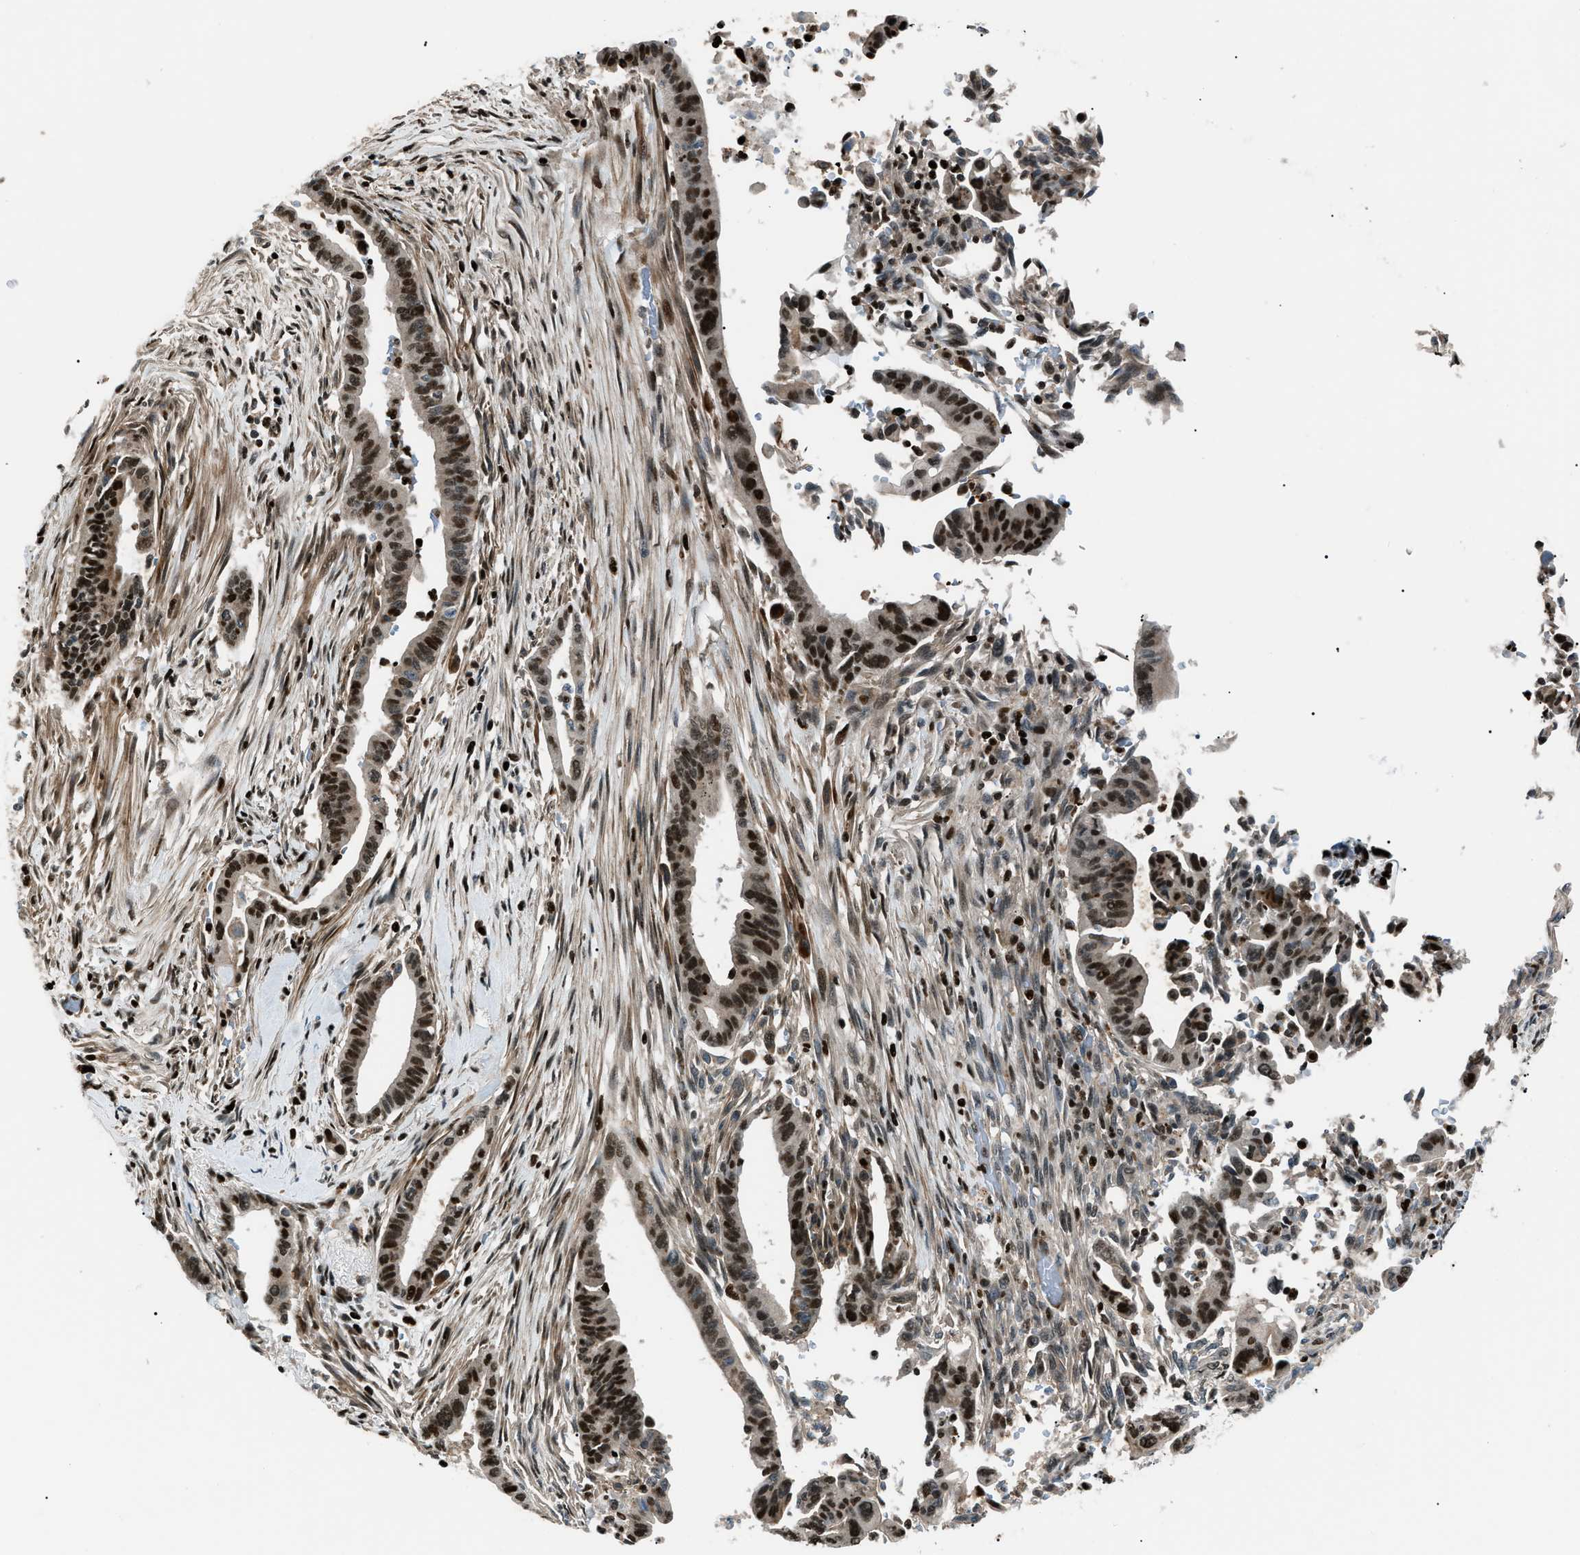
{"staining": {"intensity": "strong", "quantity": ">75%", "location": "nuclear"}, "tissue": "pancreatic cancer", "cell_type": "Tumor cells", "image_type": "cancer", "snomed": [{"axis": "morphology", "description": "Adenocarcinoma, NOS"}, {"axis": "topography", "description": "Pancreas"}], "caption": "DAB immunohistochemical staining of human adenocarcinoma (pancreatic) displays strong nuclear protein expression in approximately >75% of tumor cells.", "gene": "PRKX", "patient": {"sex": "male", "age": 70}}